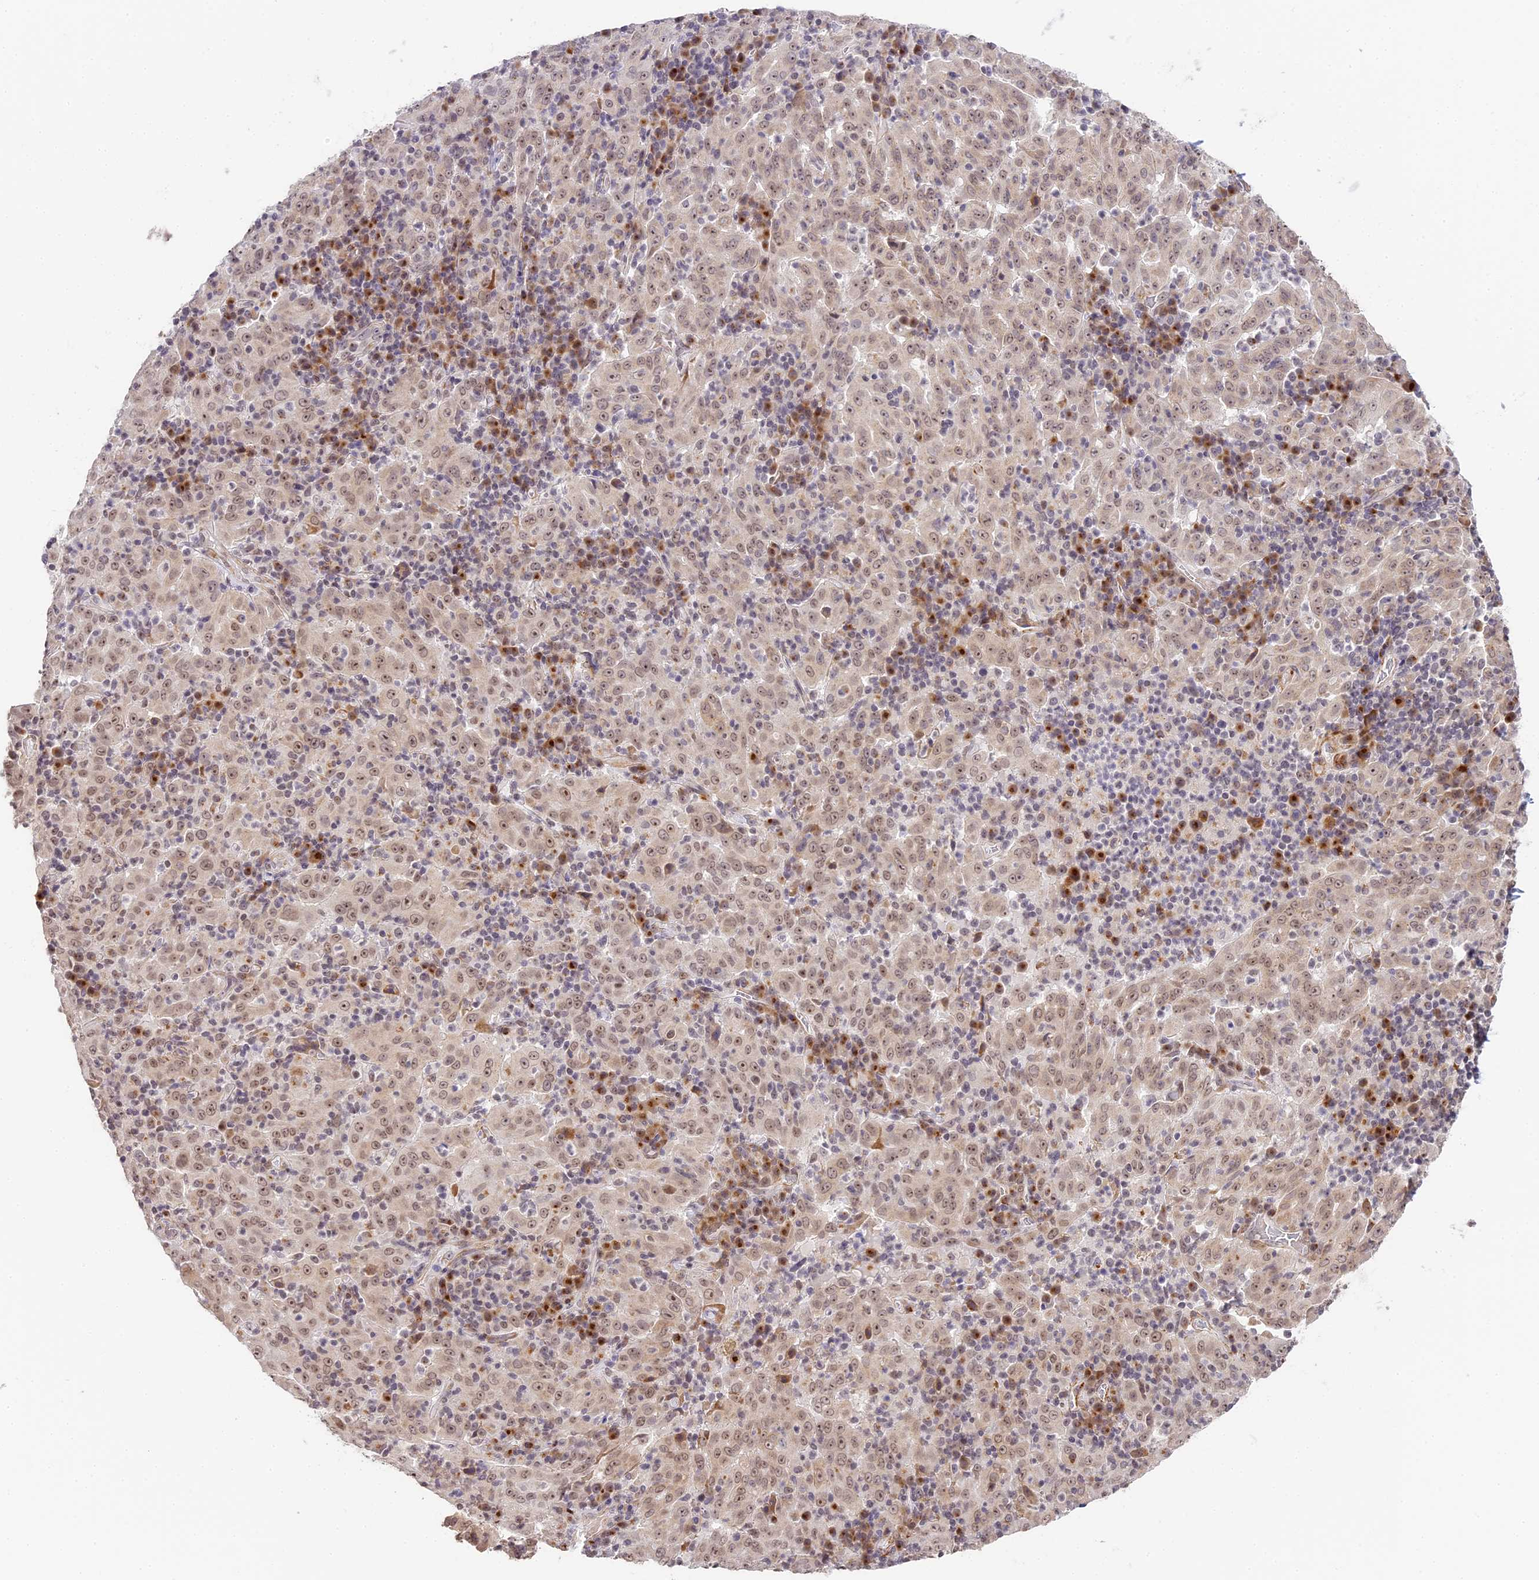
{"staining": {"intensity": "weak", "quantity": ">75%", "location": "cytoplasmic/membranous,nuclear"}, "tissue": "pancreatic cancer", "cell_type": "Tumor cells", "image_type": "cancer", "snomed": [{"axis": "morphology", "description": "Adenocarcinoma, NOS"}, {"axis": "topography", "description": "Pancreas"}], "caption": "Brown immunohistochemical staining in adenocarcinoma (pancreatic) shows weak cytoplasmic/membranous and nuclear positivity in about >75% of tumor cells.", "gene": "HEATR5B", "patient": {"sex": "male", "age": 63}}